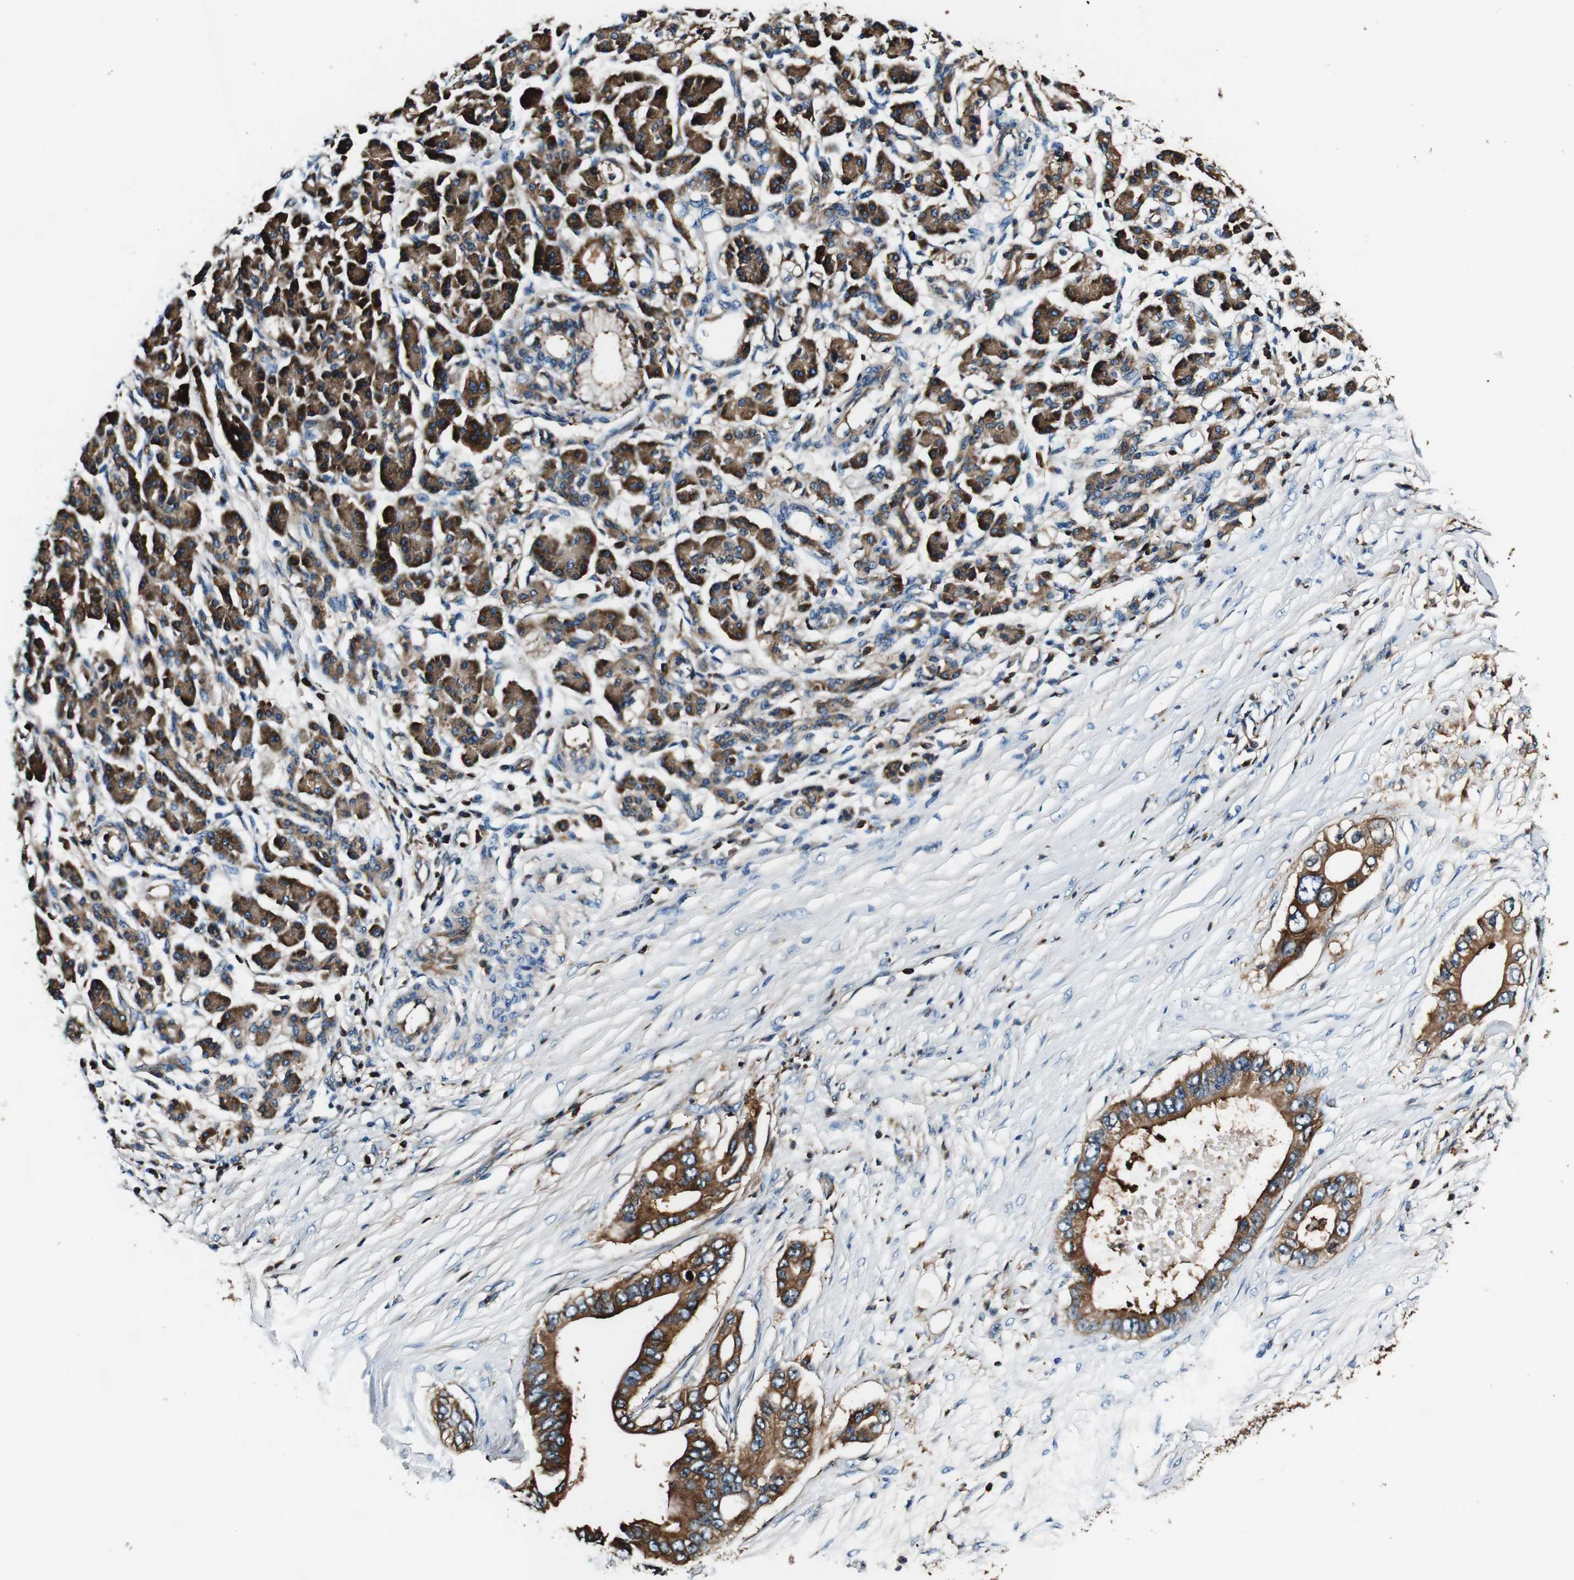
{"staining": {"intensity": "strong", "quantity": ">75%", "location": "cytoplasmic/membranous"}, "tissue": "pancreatic cancer", "cell_type": "Tumor cells", "image_type": "cancer", "snomed": [{"axis": "morphology", "description": "Adenocarcinoma, NOS"}, {"axis": "topography", "description": "Pancreas"}], "caption": "This micrograph demonstrates immunohistochemistry (IHC) staining of human pancreatic cancer, with high strong cytoplasmic/membranous expression in about >75% of tumor cells.", "gene": "RHOT2", "patient": {"sex": "male", "age": 77}}